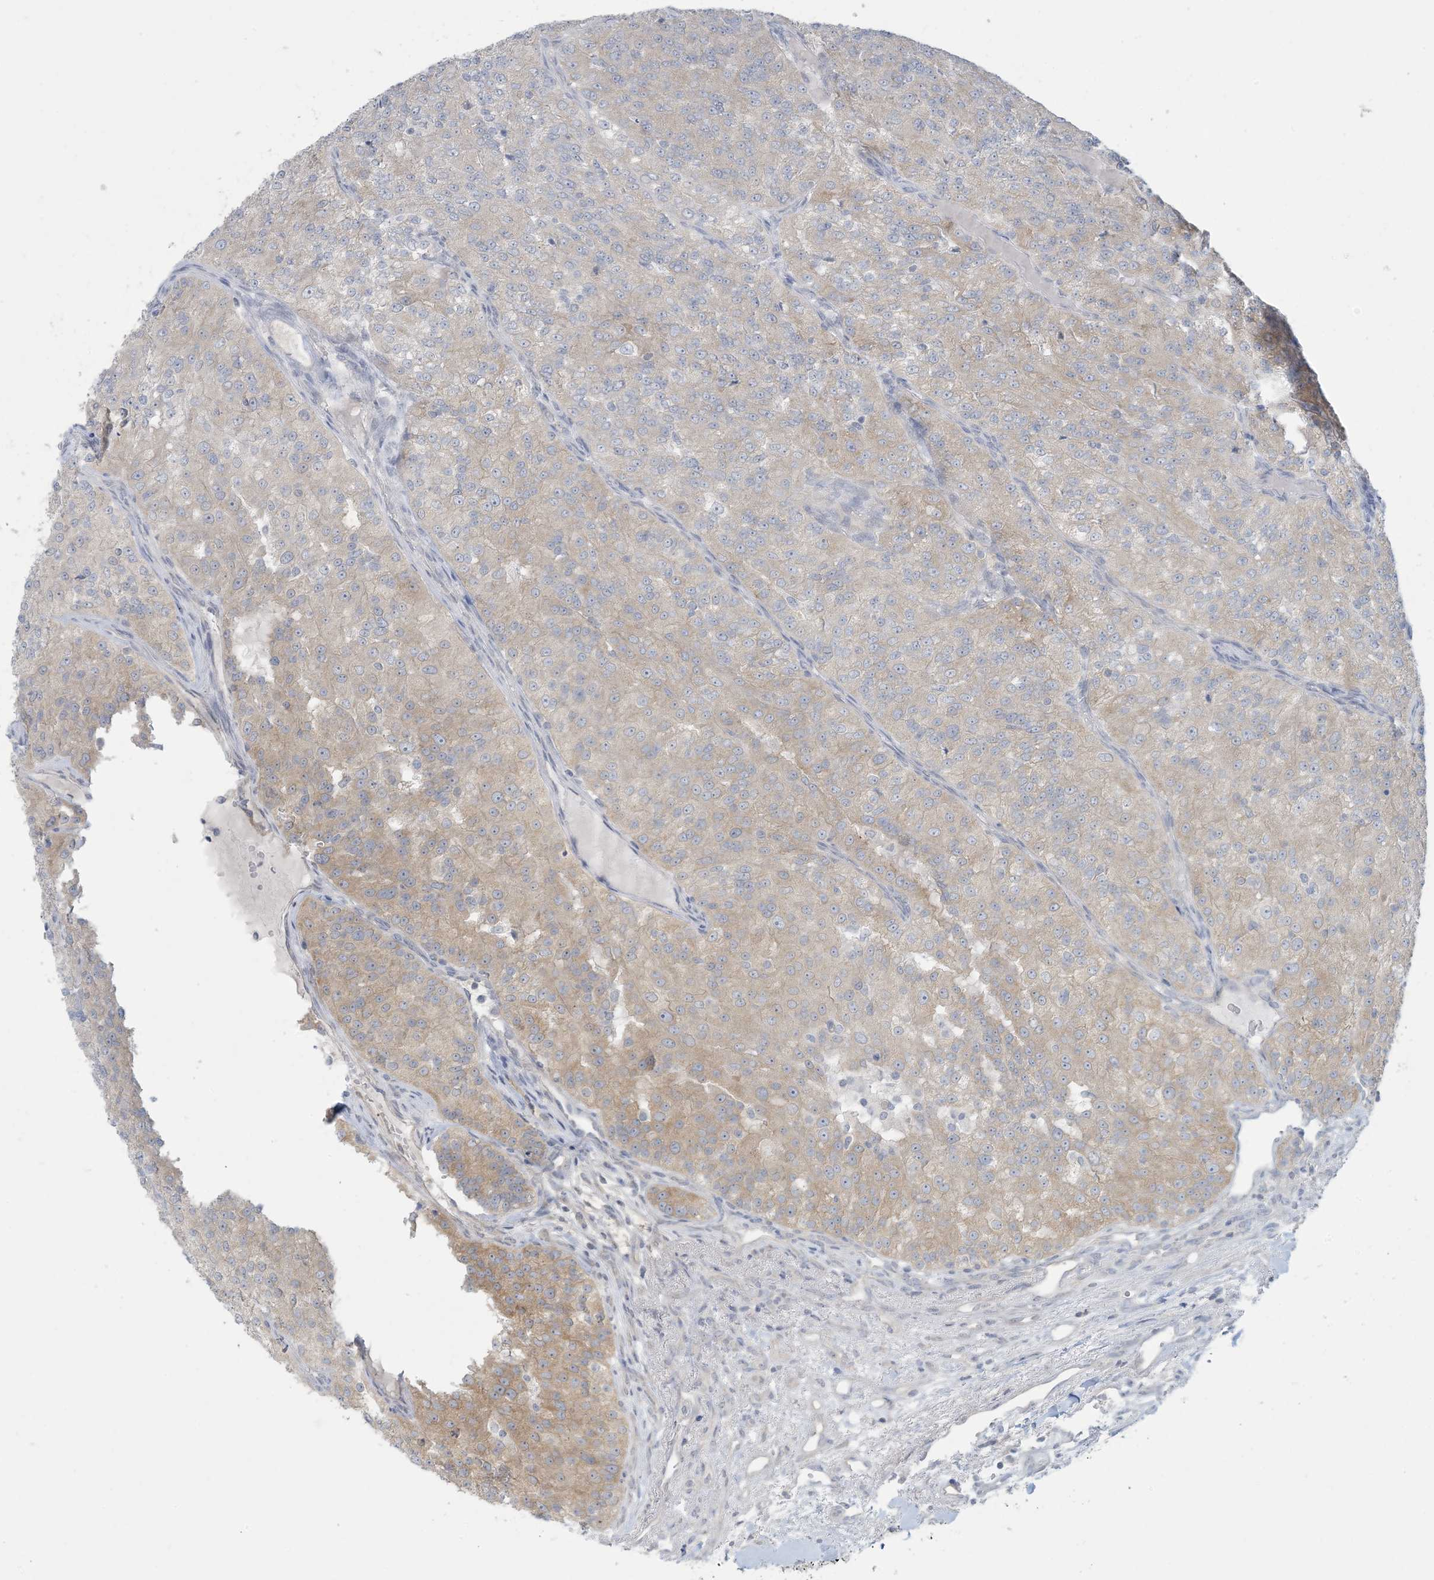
{"staining": {"intensity": "moderate", "quantity": "<25%", "location": "cytoplasmic/membranous"}, "tissue": "renal cancer", "cell_type": "Tumor cells", "image_type": "cancer", "snomed": [{"axis": "morphology", "description": "Adenocarcinoma, NOS"}, {"axis": "topography", "description": "Kidney"}], "caption": "Tumor cells reveal low levels of moderate cytoplasmic/membranous positivity in about <25% of cells in renal adenocarcinoma. The protein is stained brown, and the nuclei are stained in blue (DAB (3,3'-diaminobenzidine) IHC with brightfield microscopy, high magnification).", "gene": "KIF3A", "patient": {"sex": "female", "age": 63}}